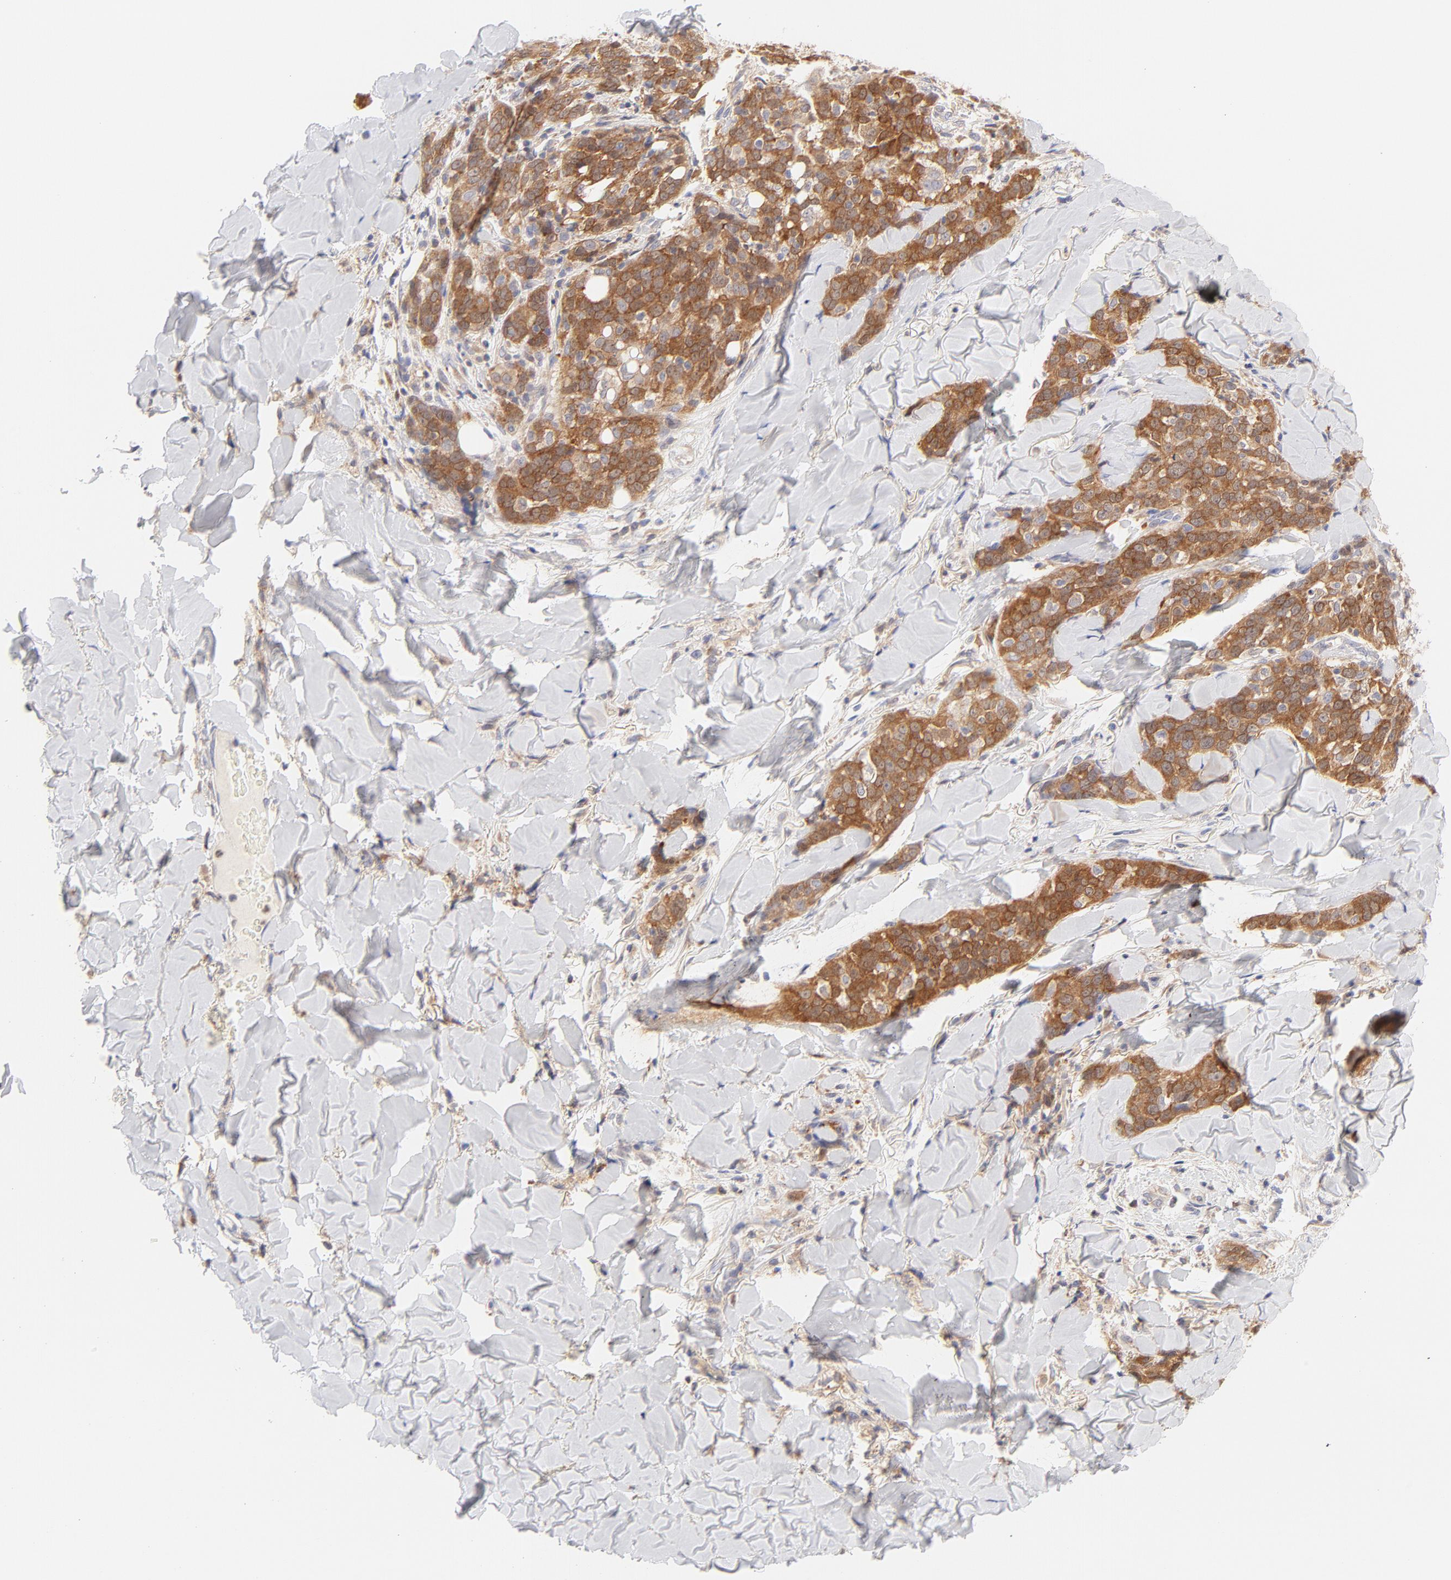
{"staining": {"intensity": "moderate", "quantity": ">75%", "location": "cytoplasmic/membranous"}, "tissue": "skin cancer", "cell_type": "Tumor cells", "image_type": "cancer", "snomed": [{"axis": "morphology", "description": "Normal tissue, NOS"}, {"axis": "morphology", "description": "Squamous cell carcinoma, NOS"}, {"axis": "topography", "description": "Skin"}], "caption": "This photomicrograph exhibits squamous cell carcinoma (skin) stained with immunohistochemistry (IHC) to label a protein in brown. The cytoplasmic/membranous of tumor cells show moderate positivity for the protein. Nuclei are counter-stained blue.", "gene": "RPS6KA1", "patient": {"sex": "female", "age": 83}}